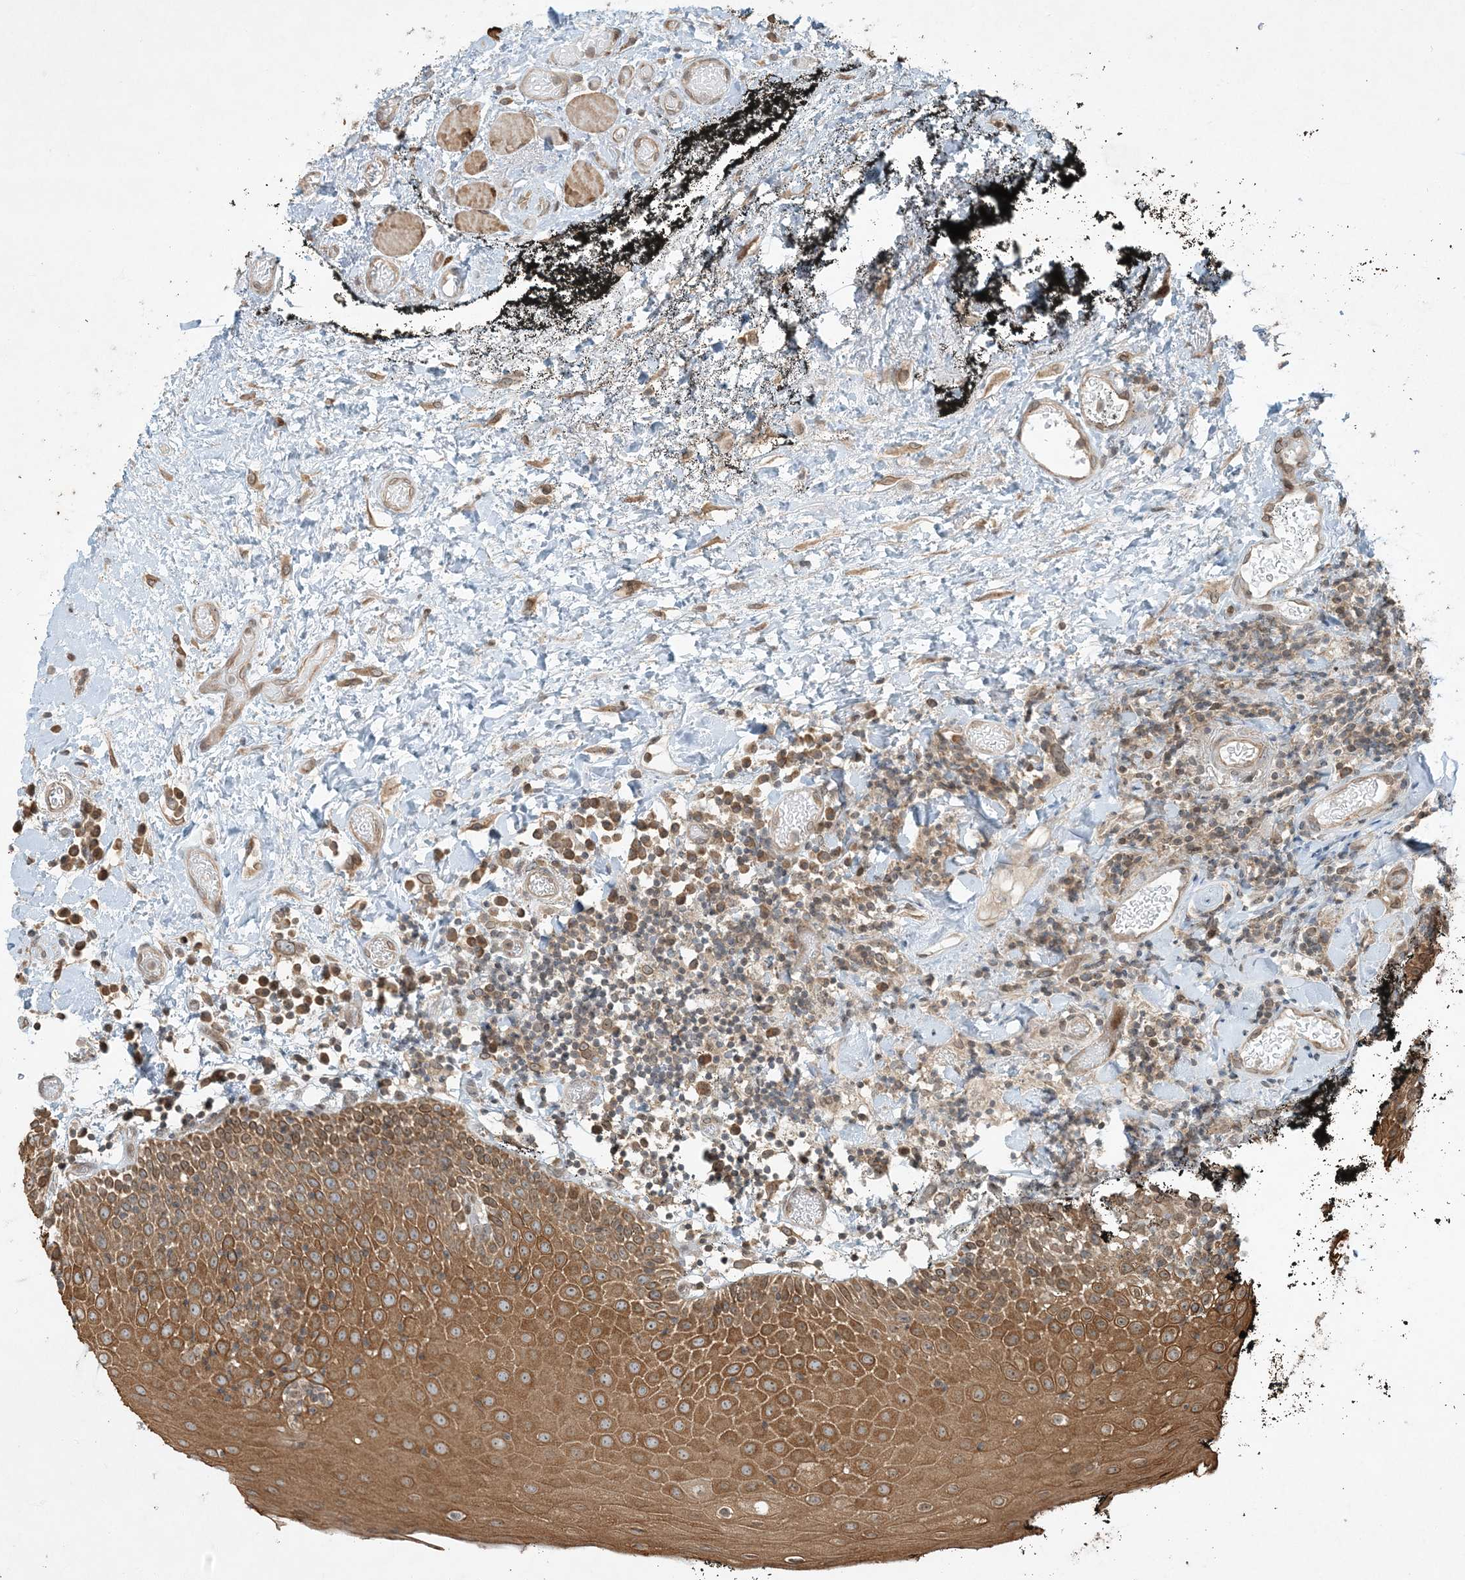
{"staining": {"intensity": "moderate", "quantity": ">75%", "location": "cytoplasmic/membranous"}, "tissue": "oral mucosa", "cell_type": "Squamous epithelial cells", "image_type": "normal", "snomed": [{"axis": "morphology", "description": "Normal tissue, NOS"}, {"axis": "topography", "description": "Oral tissue"}], "caption": "DAB (3,3'-diaminobenzidine) immunohistochemical staining of unremarkable oral mucosa displays moderate cytoplasmic/membranous protein expression in approximately >75% of squamous epithelial cells. Ihc stains the protein in brown and the nuclei are stained blue.", "gene": "COMMD8", "patient": {"sex": "male", "age": 74}}